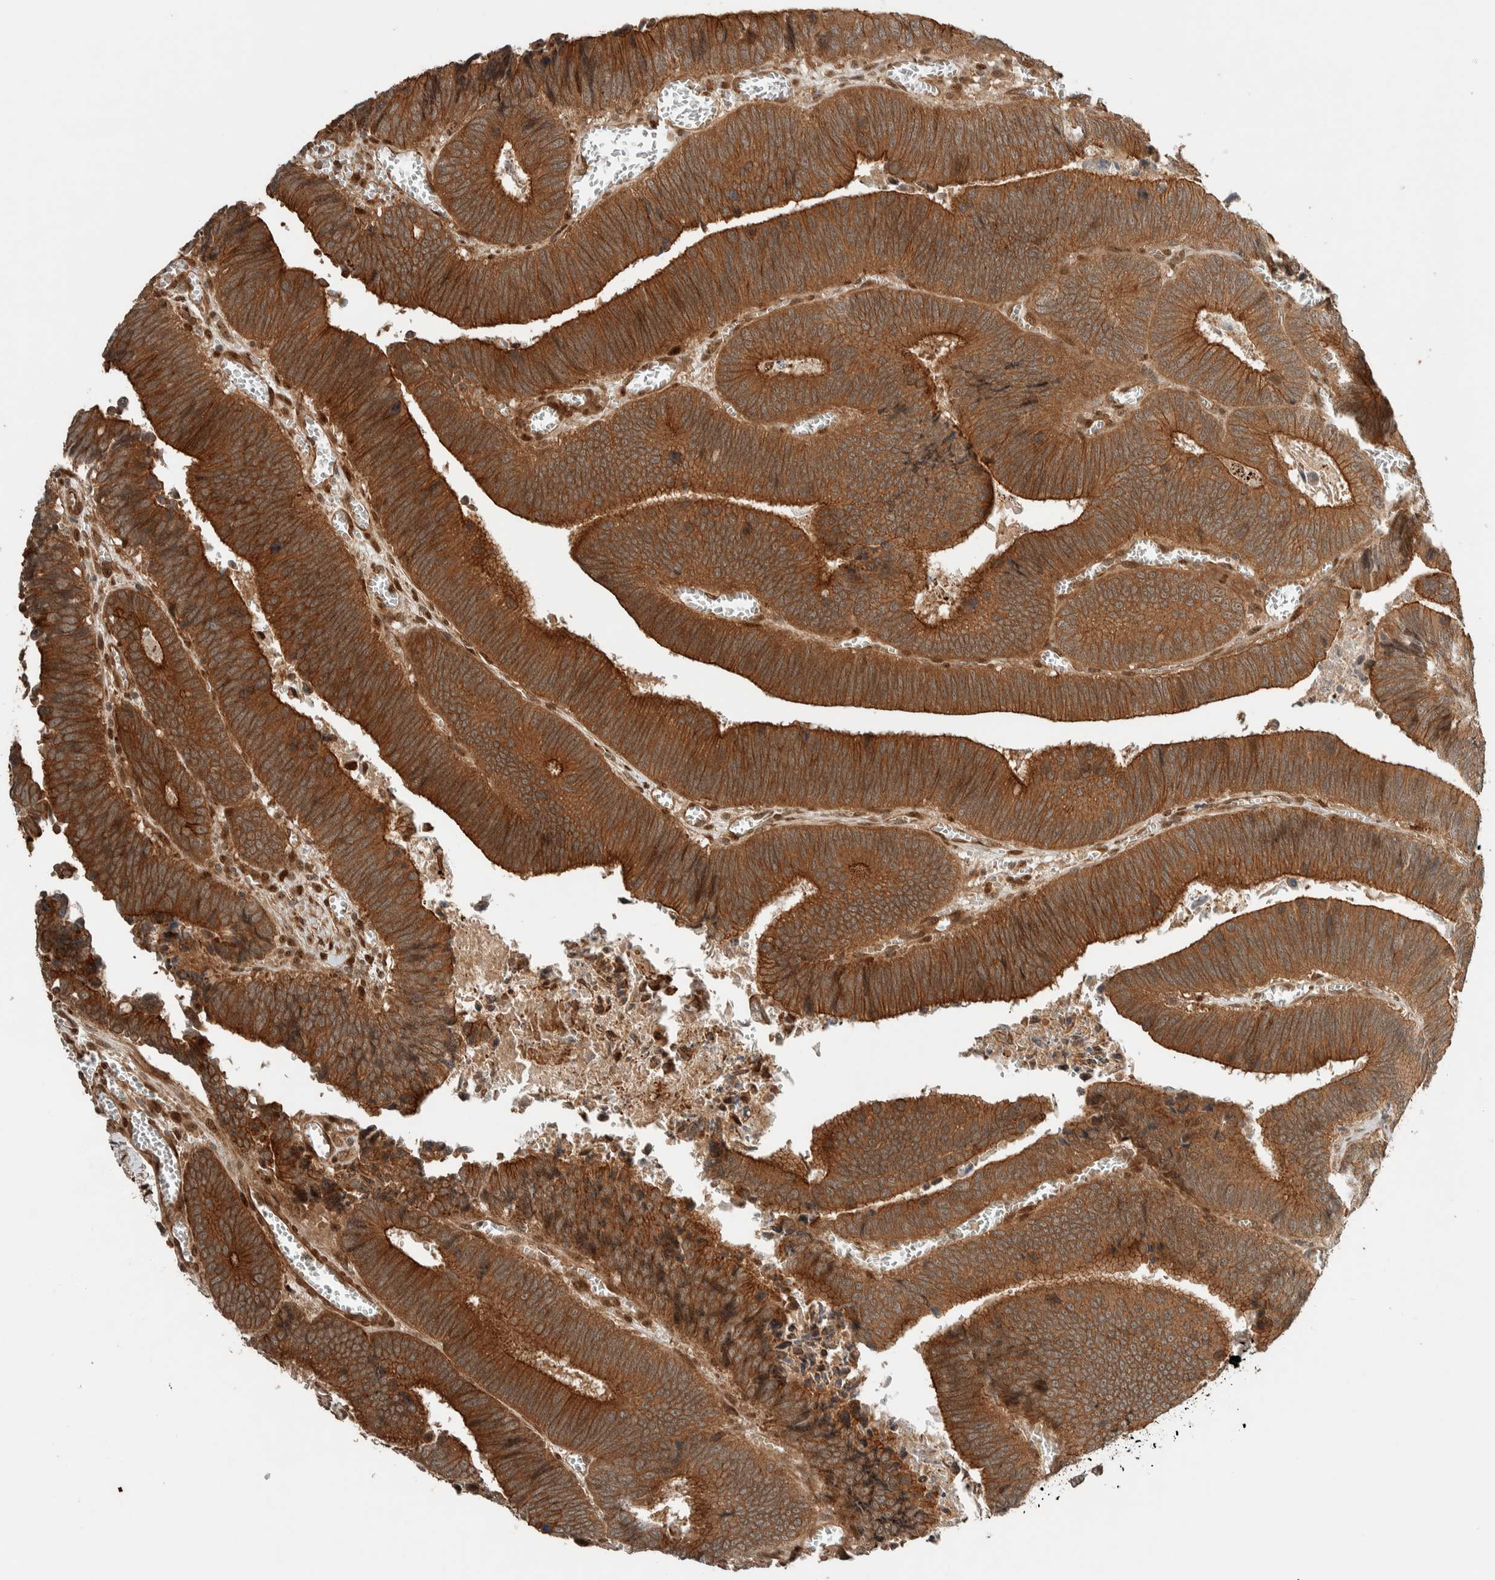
{"staining": {"intensity": "moderate", "quantity": ">75%", "location": "cytoplasmic/membranous"}, "tissue": "colorectal cancer", "cell_type": "Tumor cells", "image_type": "cancer", "snomed": [{"axis": "morphology", "description": "Inflammation, NOS"}, {"axis": "morphology", "description": "Adenocarcinoma, NOS"}, {"axis": "topography", "description": "Colon"}], "caption": "Immunohistochemistry (IHC) (DAB (3,3'-diaminobenzidine)) staining of human adenocarcinoma (colorectal) shows moderate cytoplasmic/membranous protein staining in approximately >75% of tumor cells.", "gene": "STXBP4", "patient": {"sex": "male", "age": 72}}